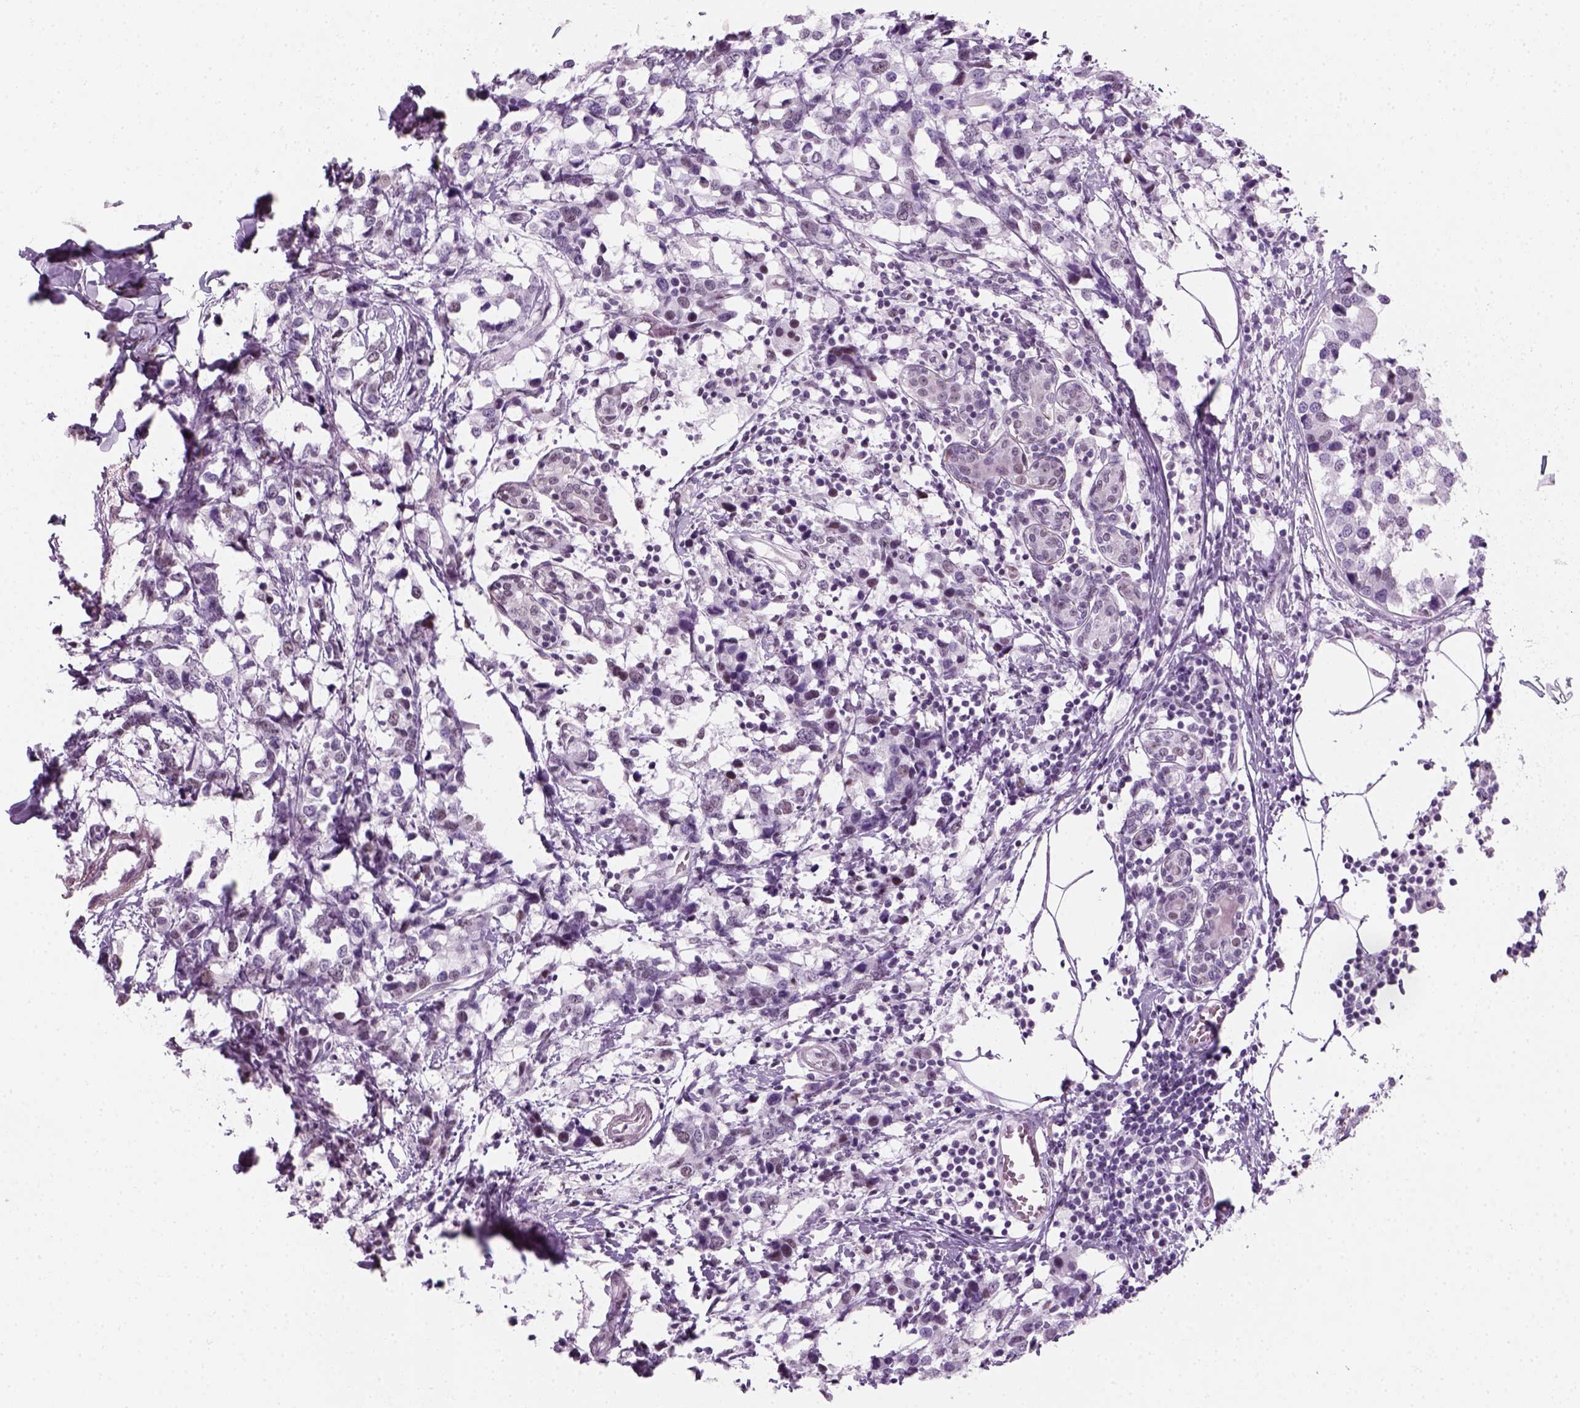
{"staining": {"intensity": "negative", "quantity": "none", "location": "none"}, "tissue": "breast cancer", "cell_type": "Tumor cells", "image_type": "cancer", "snomed": [{"axis": "morphology", "description": "Lobular carcinoma"}, {"axis": "topography", "description": "Breast"}], "caption": "Tumor cells show no significant protein expression in breast cancer (lobular carcinoma).", "gene": "ZNF865", "patient": {"sex": "female", "age": 59}}